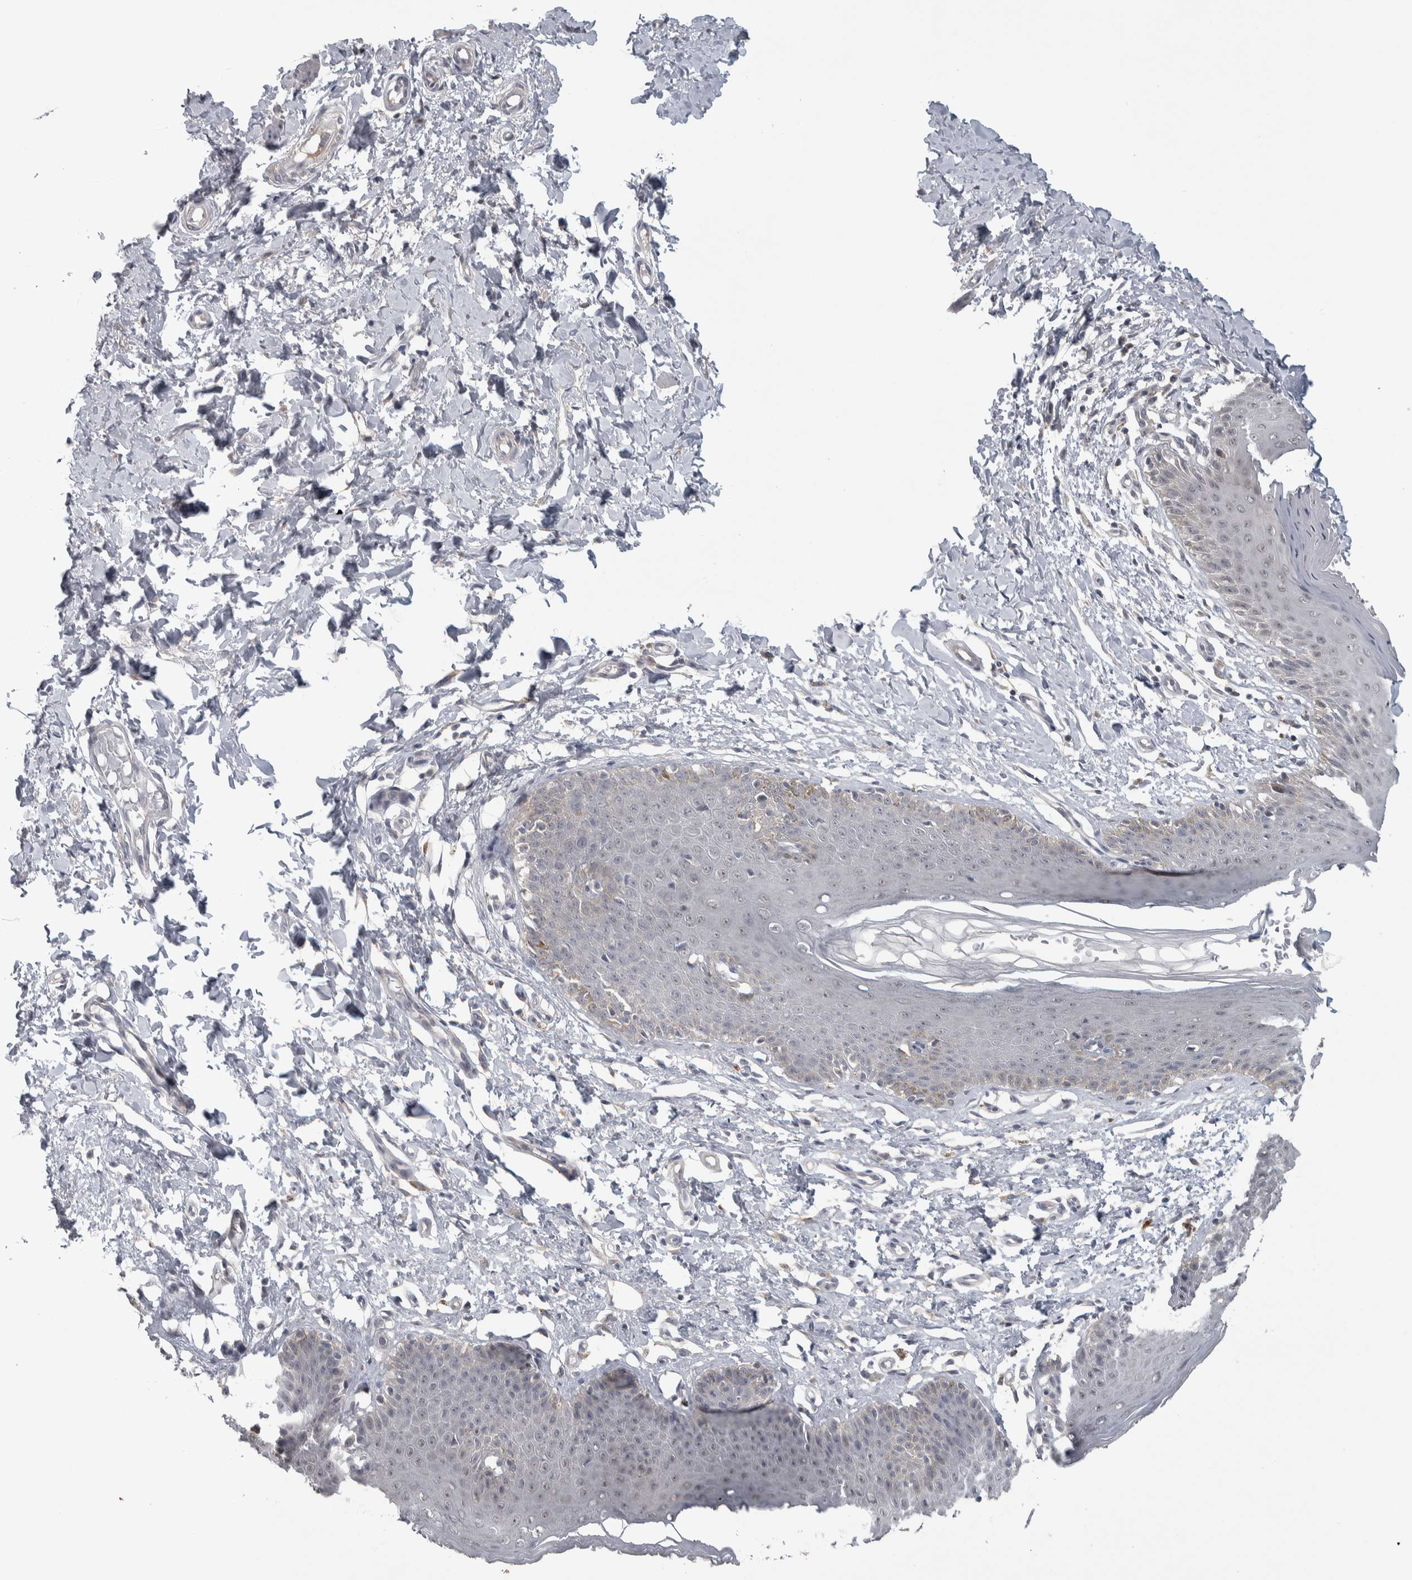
{"staining": {"intensity": "weak", "quantity": "<25%", "location": "nuclear"}, "tissue": "skin", "cell_type": "Epidermal cells", "image_type": "normal", "snomed": [{"axis": "morphology", "description": "Normal tissue, NOS"}, {"axis": "topography", "description": "Vulva"}], "caption": "Immunohistochemistry photomicrograph of unremarkable skin: skin stained with DAB (3,3'-diaminobenzidine) displays no significant protein expression in epidermal cells.", "gene": "CUL2", "patient": {"sex": "female", "age": 66}}